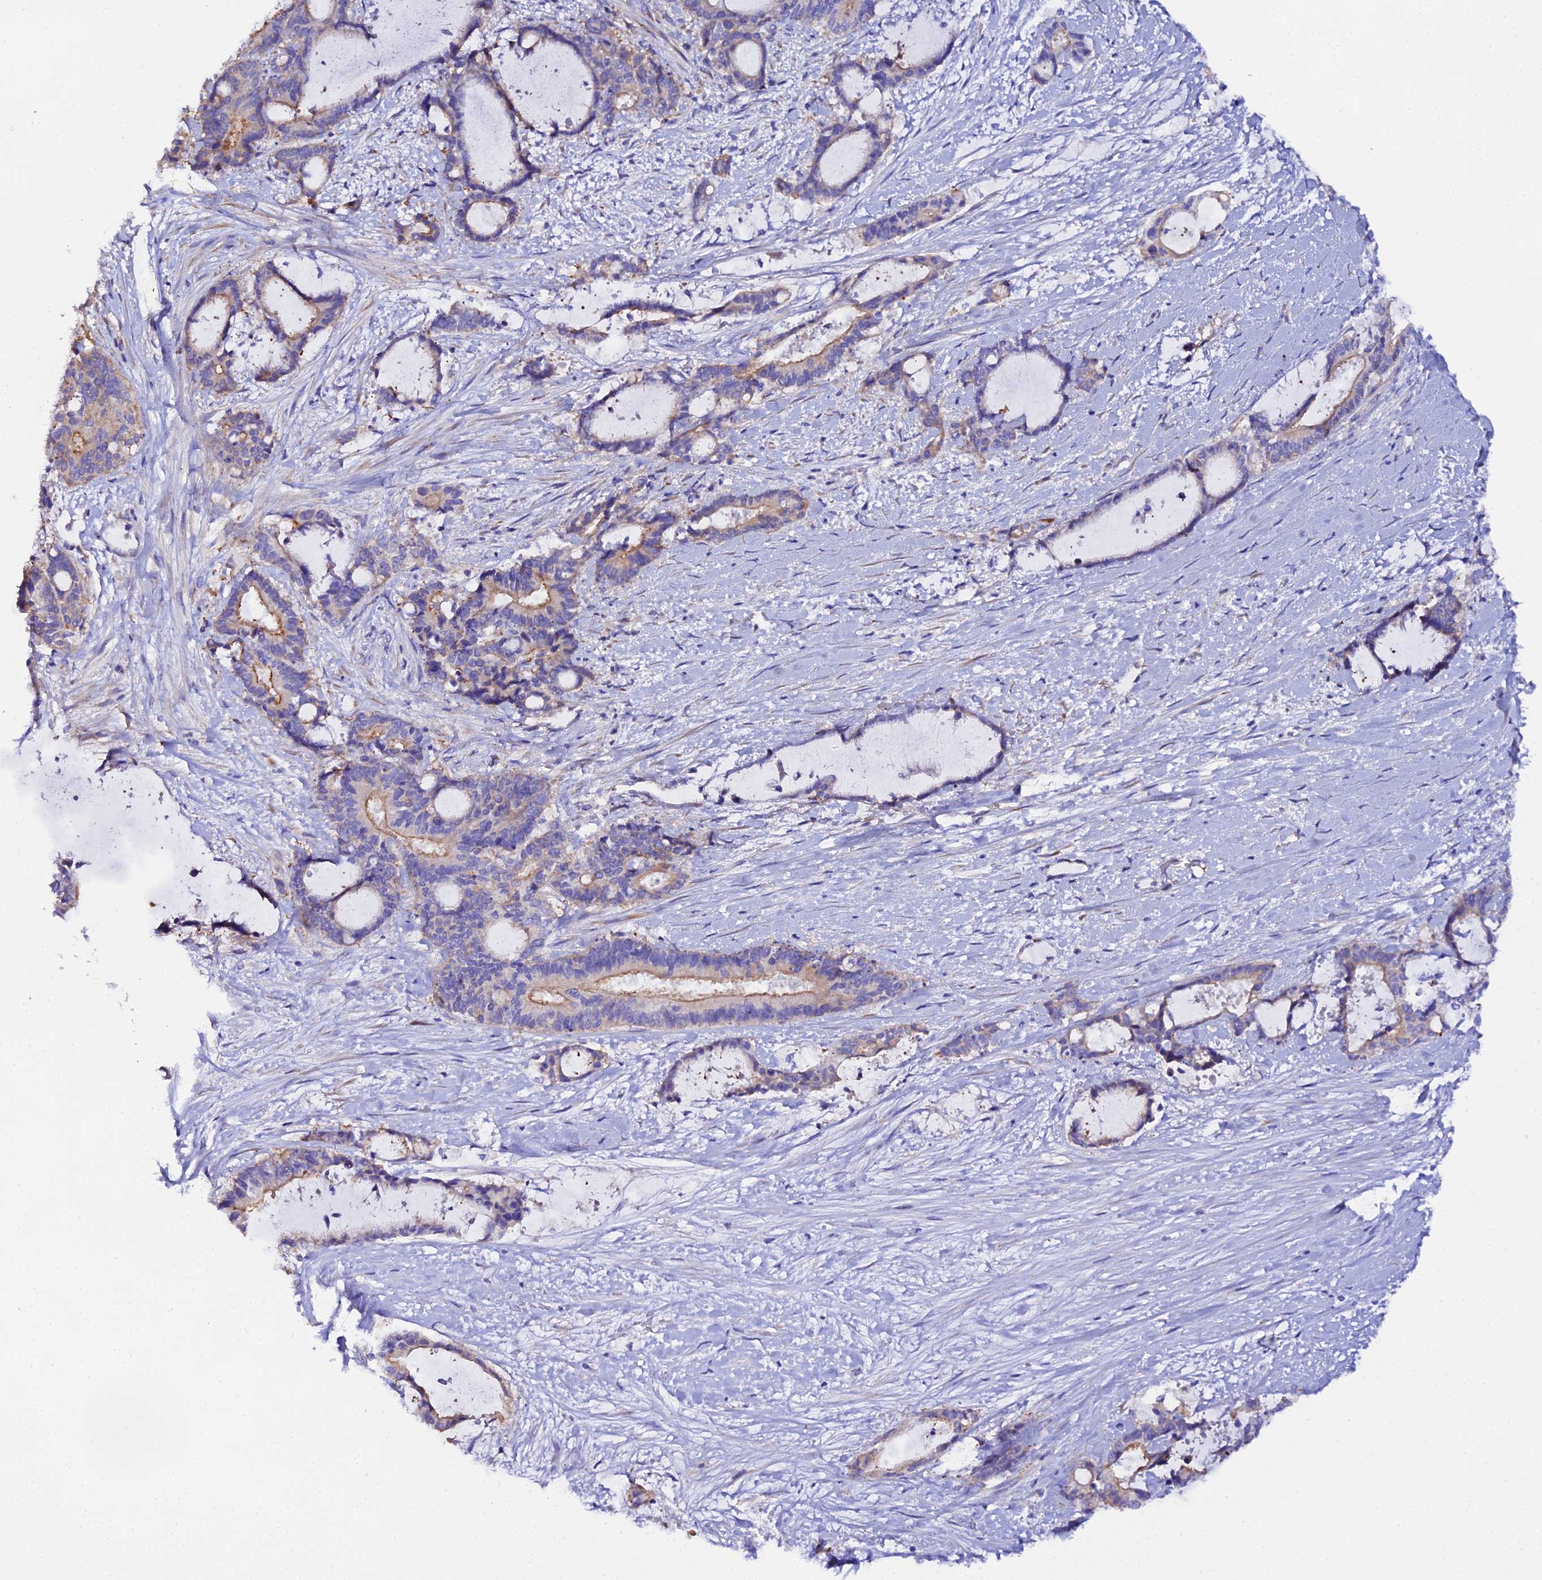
{"staining": {"intensity": "moderate", "quantity": "<25%", "location": "cytoplasmic/membranous"}, "tissue": "liver cancer", "cell_type": "Tumor cells", "image_type": "cancer", "snomed": [{"axis": "morphology", "description": "Normal tissue, NOS"}, {"axis": "morphology", "description": "Cholangiocarcinoma"}, {"axis": "topography", "description": "Liver"}, {"axis": "topography", "description": "Peripheral nerve tissue"}], "caption": "Liver cholangiocarcinoma tissue shows moderate cytoplasmic/membranous expression in approximately <25% of tumor cells The staining was performed using DAB to visualize the protein expression in brown, while the nuclei were stained in blue with hematoxylin (Magnification: 20x).", "gene": "CFAP45", "patient": {"sex": "female", "age": 73}}